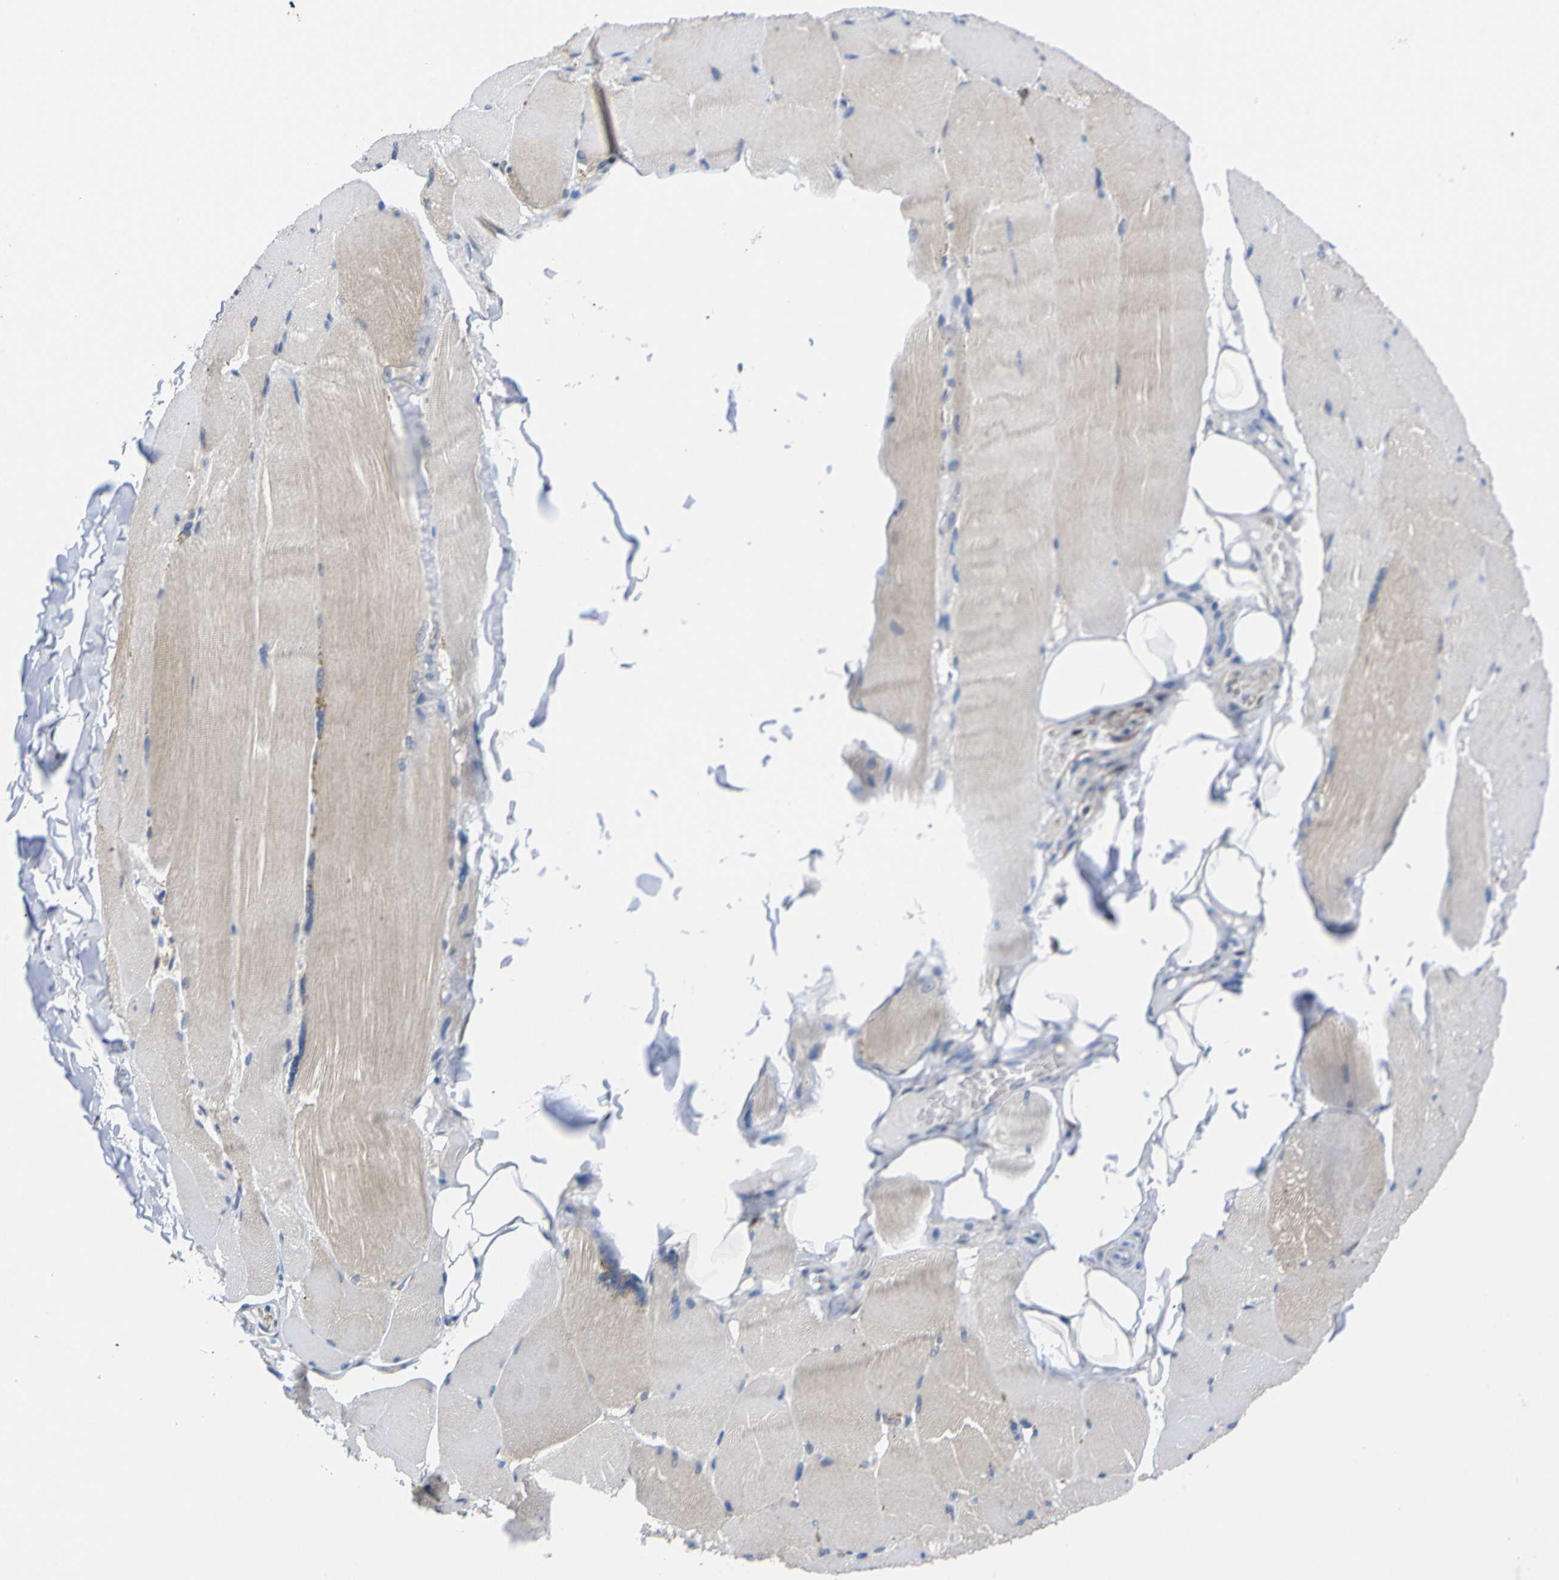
{"staining": {"intensity": "weak", "quantity": "25%-75%", "location": "cytoplasmic/membranous"}, "tissue": "skeletal muscle", "cell_type": "Myocytes", "image_type": "normal", "snomed": [{"axis": "morphology", "description": "Normal tissue, NOS"}, {"axis": "topography", "description": "Skin"}, {"axis": "topography", "description": "Skeletal muscle"}], "caption": "Immunohistochemical staining of benign skeletal muscle reveals weak cytoplasmic/membranous protein positivity in about 25%-75% of myocytes. The staining is performed using DAB brown chromogen to label protein expression. The nuclei are counter-stained blue using hematoxylin.", "gene": "PEBP1", "patient": {"sex": "male", "age": 83}}